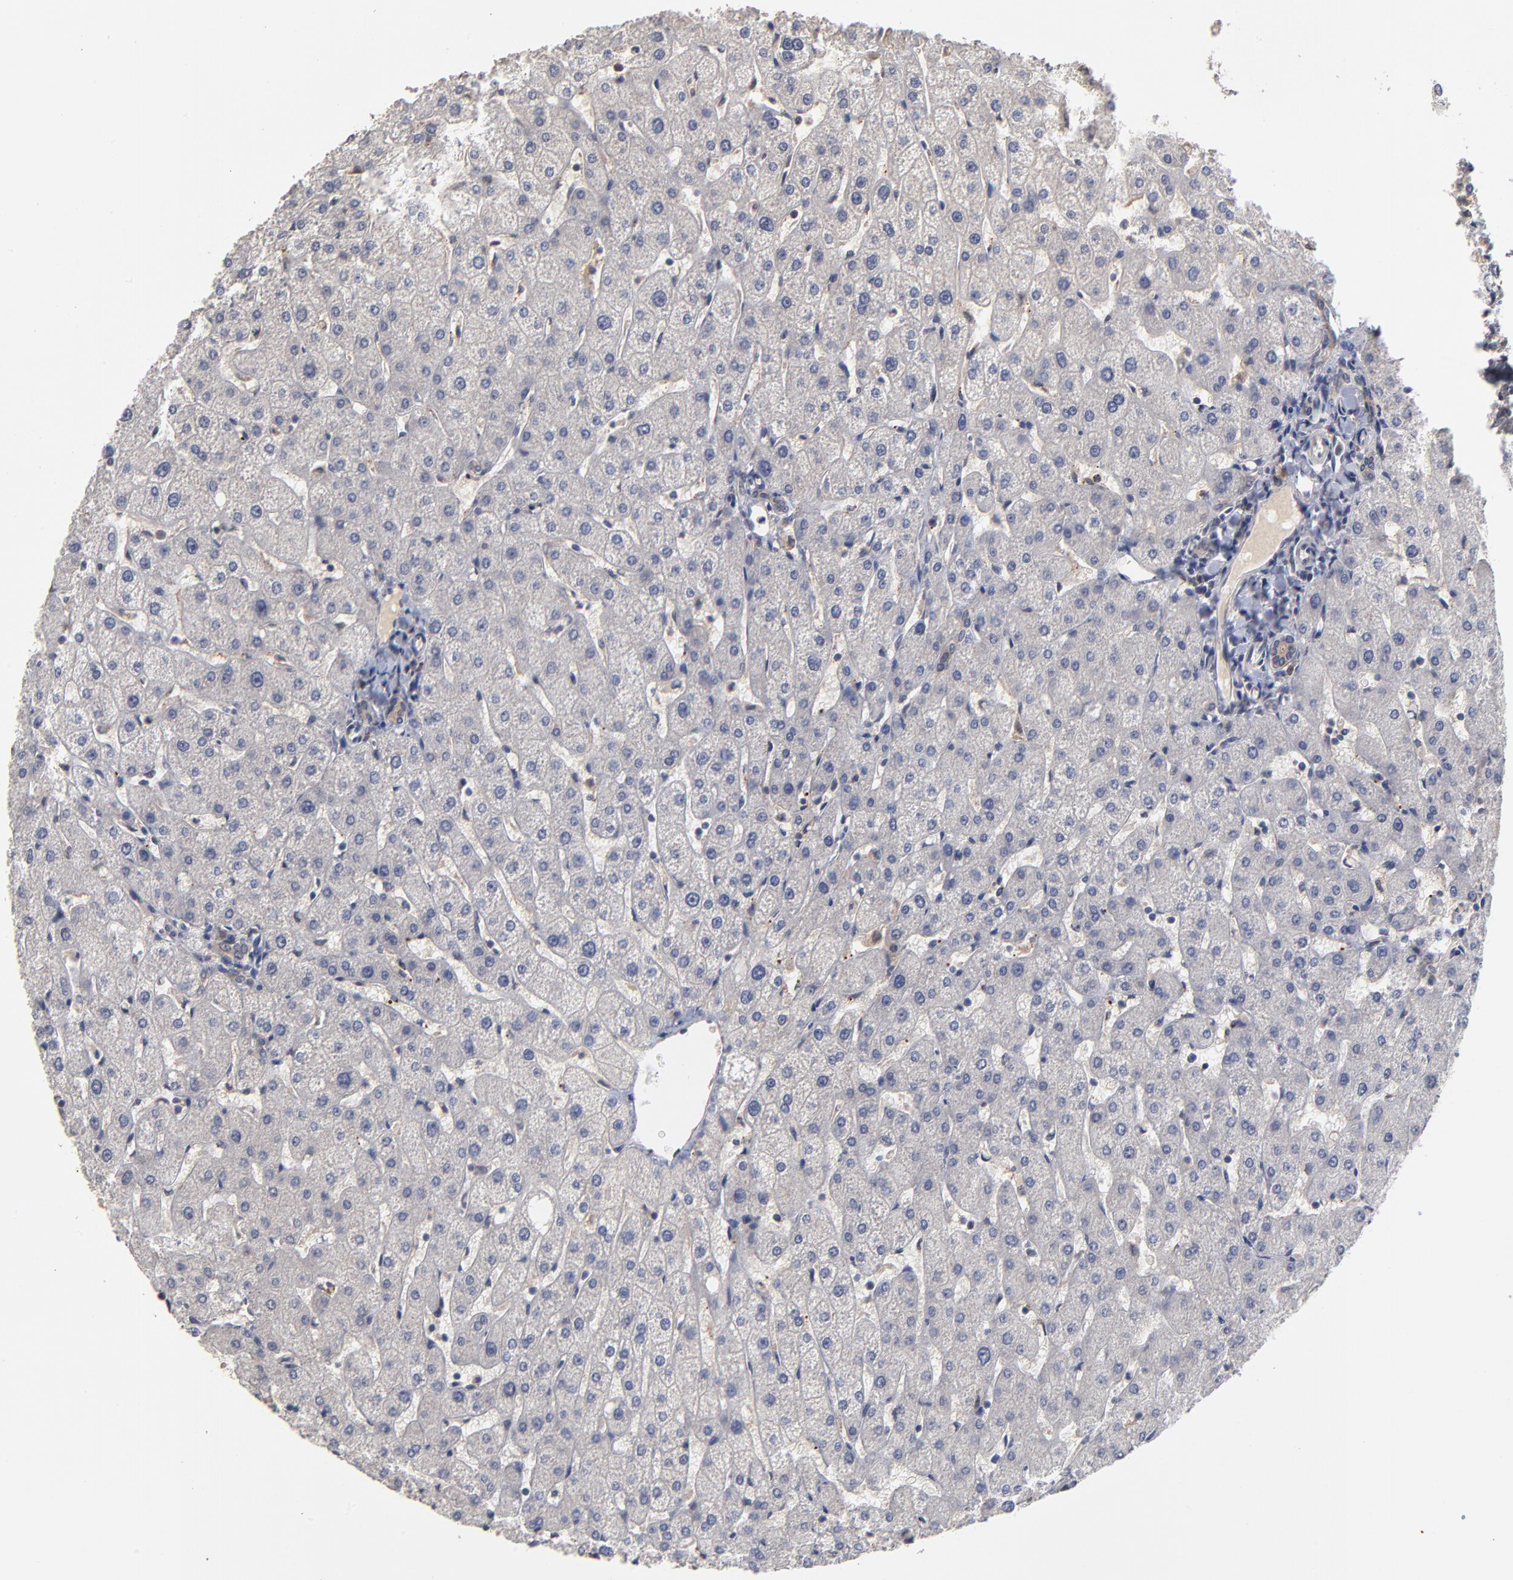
{"staining": {"intensity": "moderate", "quantity": ">75%", "location": "cytoplasmic/membranous"}, "tissue": "liver", "cell_type": "Cholangiocytes", "image_type": "normal", "snomed": [{"axis": "morphology", "description": "Normal tissue, NOS"}, {"axis": "topography", "description": "Liver"}], "caption": "Cholangiocytes exhibit moderate cytoplasmic/membranous expression in about >75% of cells in benign liver.", "gene": "ASB8", "patient": {"sex": "male", "age": 67}}